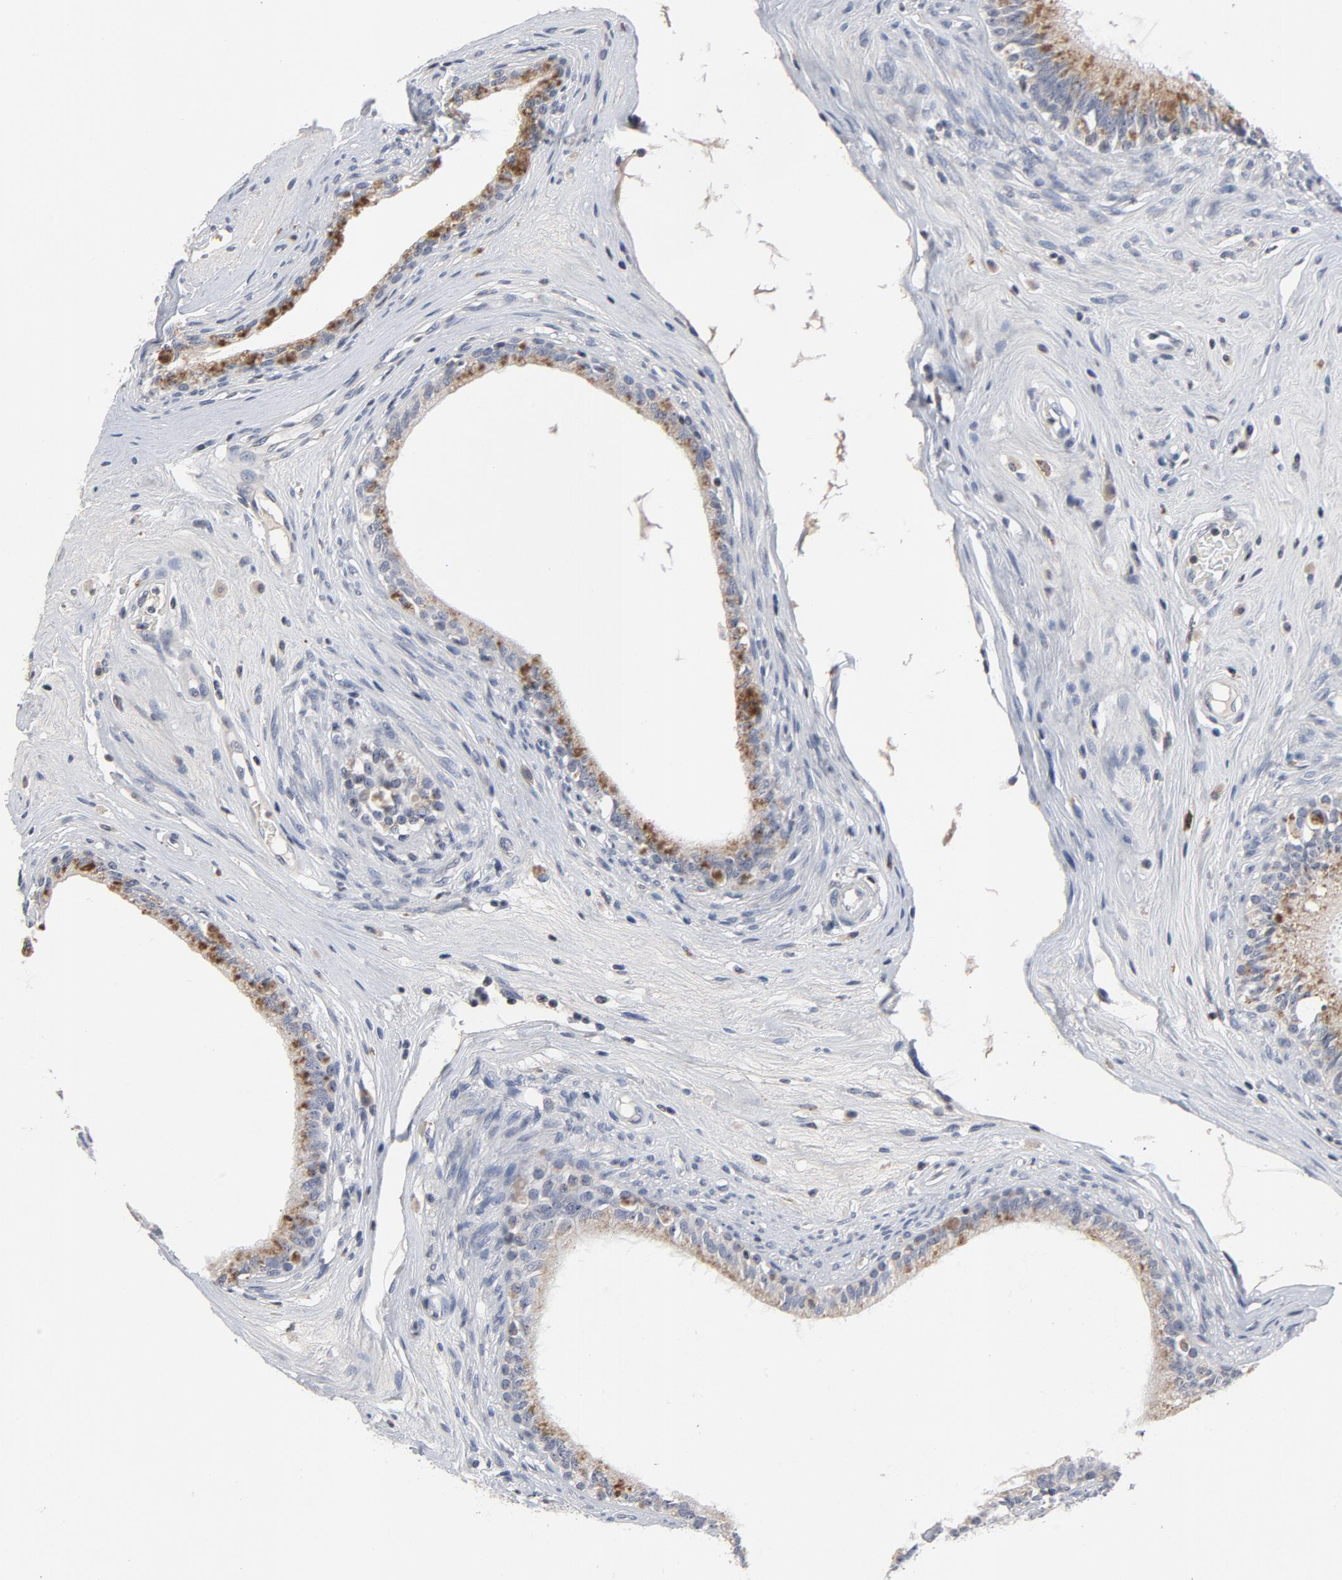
{"staining": {"intensity": "moderate", "quantity": "<25%", "location": "cytoplasmic/membranous"}, "tissue": "epididymis", "cell_type": "Glandular cells", "image_type": "normal", "snomed": [{"axis": "morphology", "description": "Normal tissue, NOS"}, {"axis": "morphology", "description": "Inflammation, NOS"}, {"axis": "topography", "description": "Epididymis"}], "caption": "Epididymis stained with DAB (3,3'-diaminobenzidine) IHC exhibits low levels of moderate cytoplasmic/membranous positivity in about <25% of glandular cells.", "gene": "TCL1A", "patient": {"sex": "male", "age": 84}}